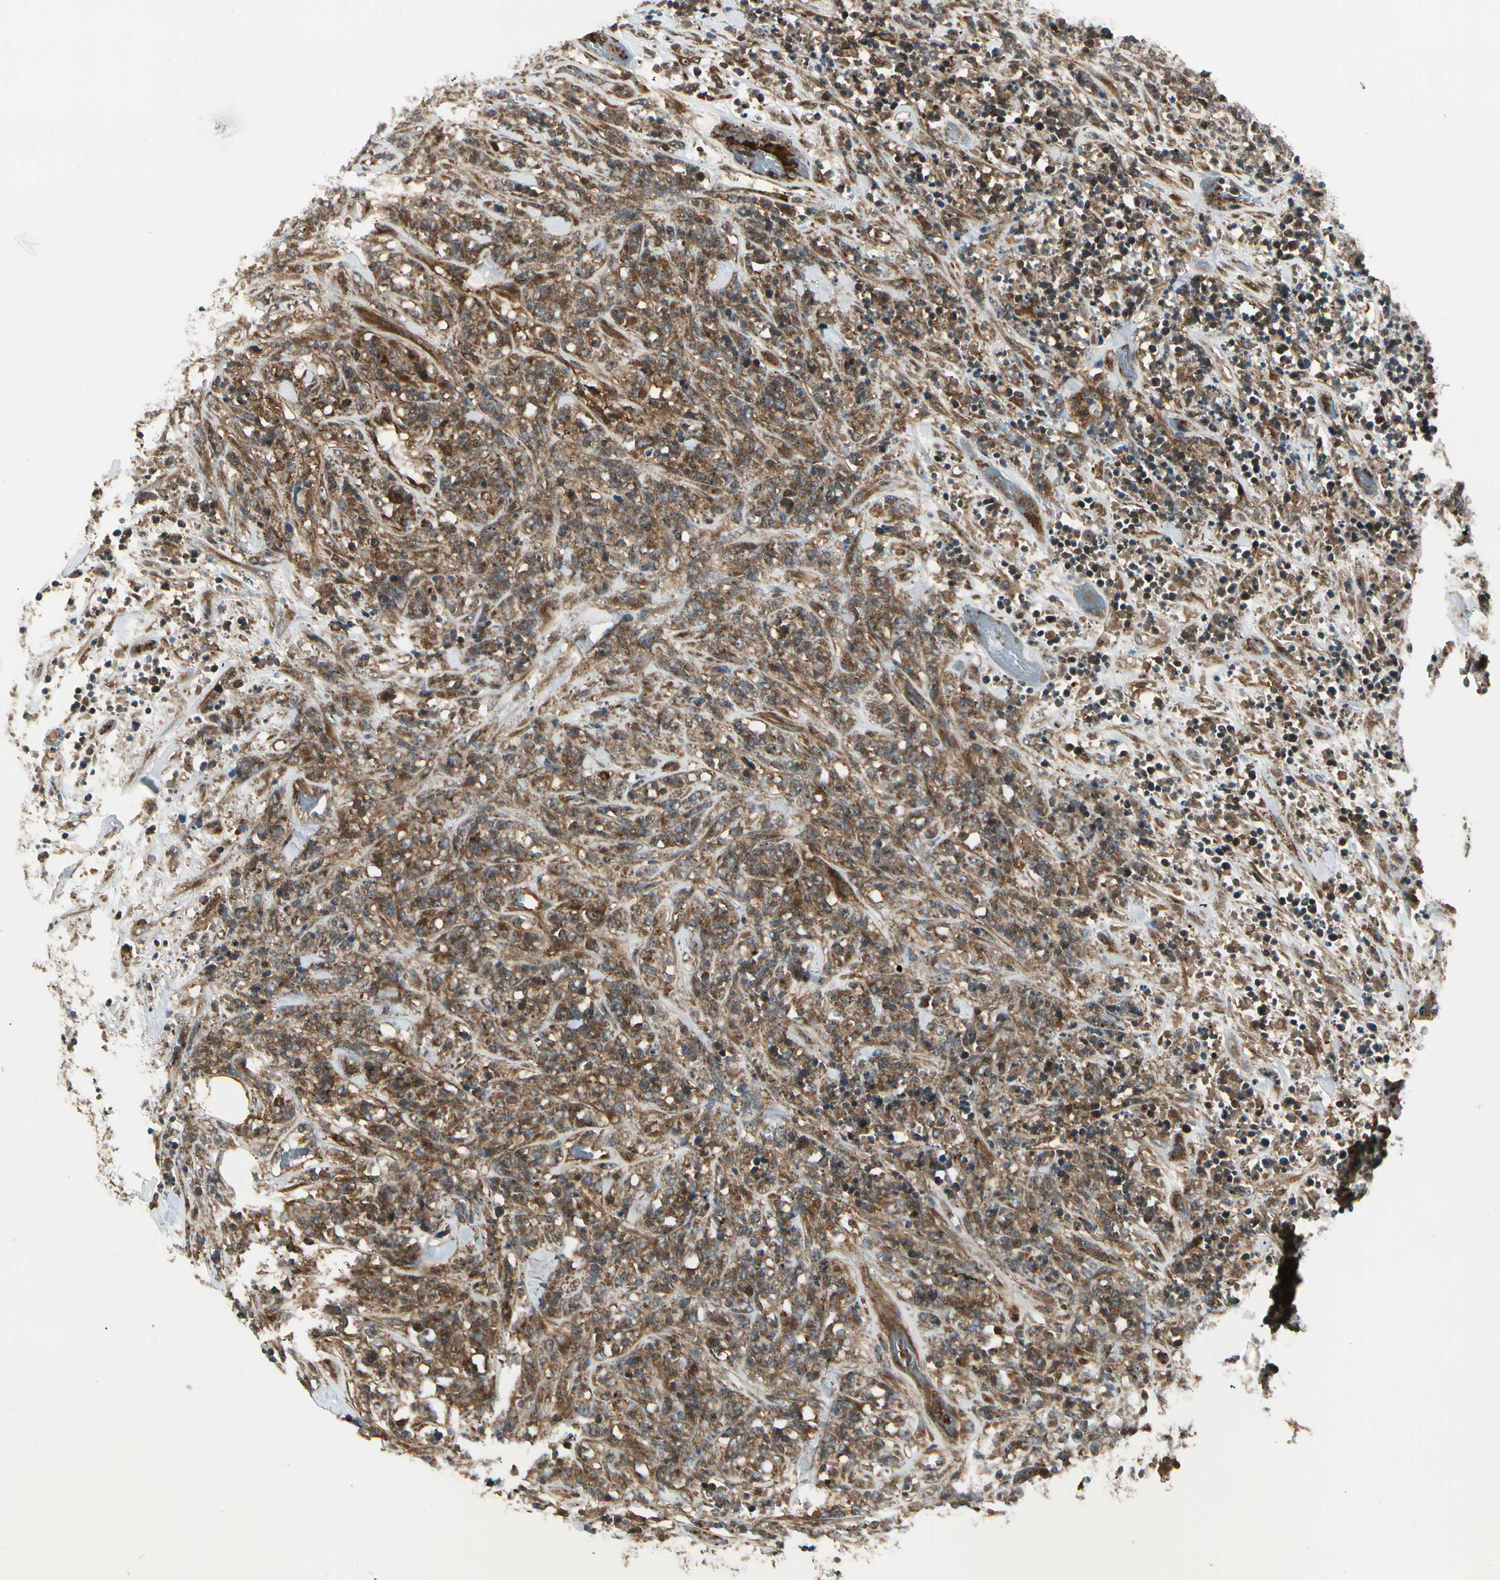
{"staining": {"intensity": "strong", "quantity": ">75%", "location": "cytoplasmic/membranous"}, "tissue": "lymphoma", "cell_type": "Tumor cells", "image_type": "cancer", "snomed": [{"axis": "morphology", "description": "Malignant lymphoma, non-Hodgkin's type, High grade"}, {"axis": "topography", "description": "Soft tissue"}], "caption": "Immunohistochemical staining of lymphoma shows strong cytoplasmic/membranous protein positivity in approximately >75% of tumor cells. (DAB (3,3'-diaminobenzidine) IHC, brown staining for protein, blue staining for nuclei).", "gene": "FKBP15", "patient": {"sex": "male", "age": 18}}